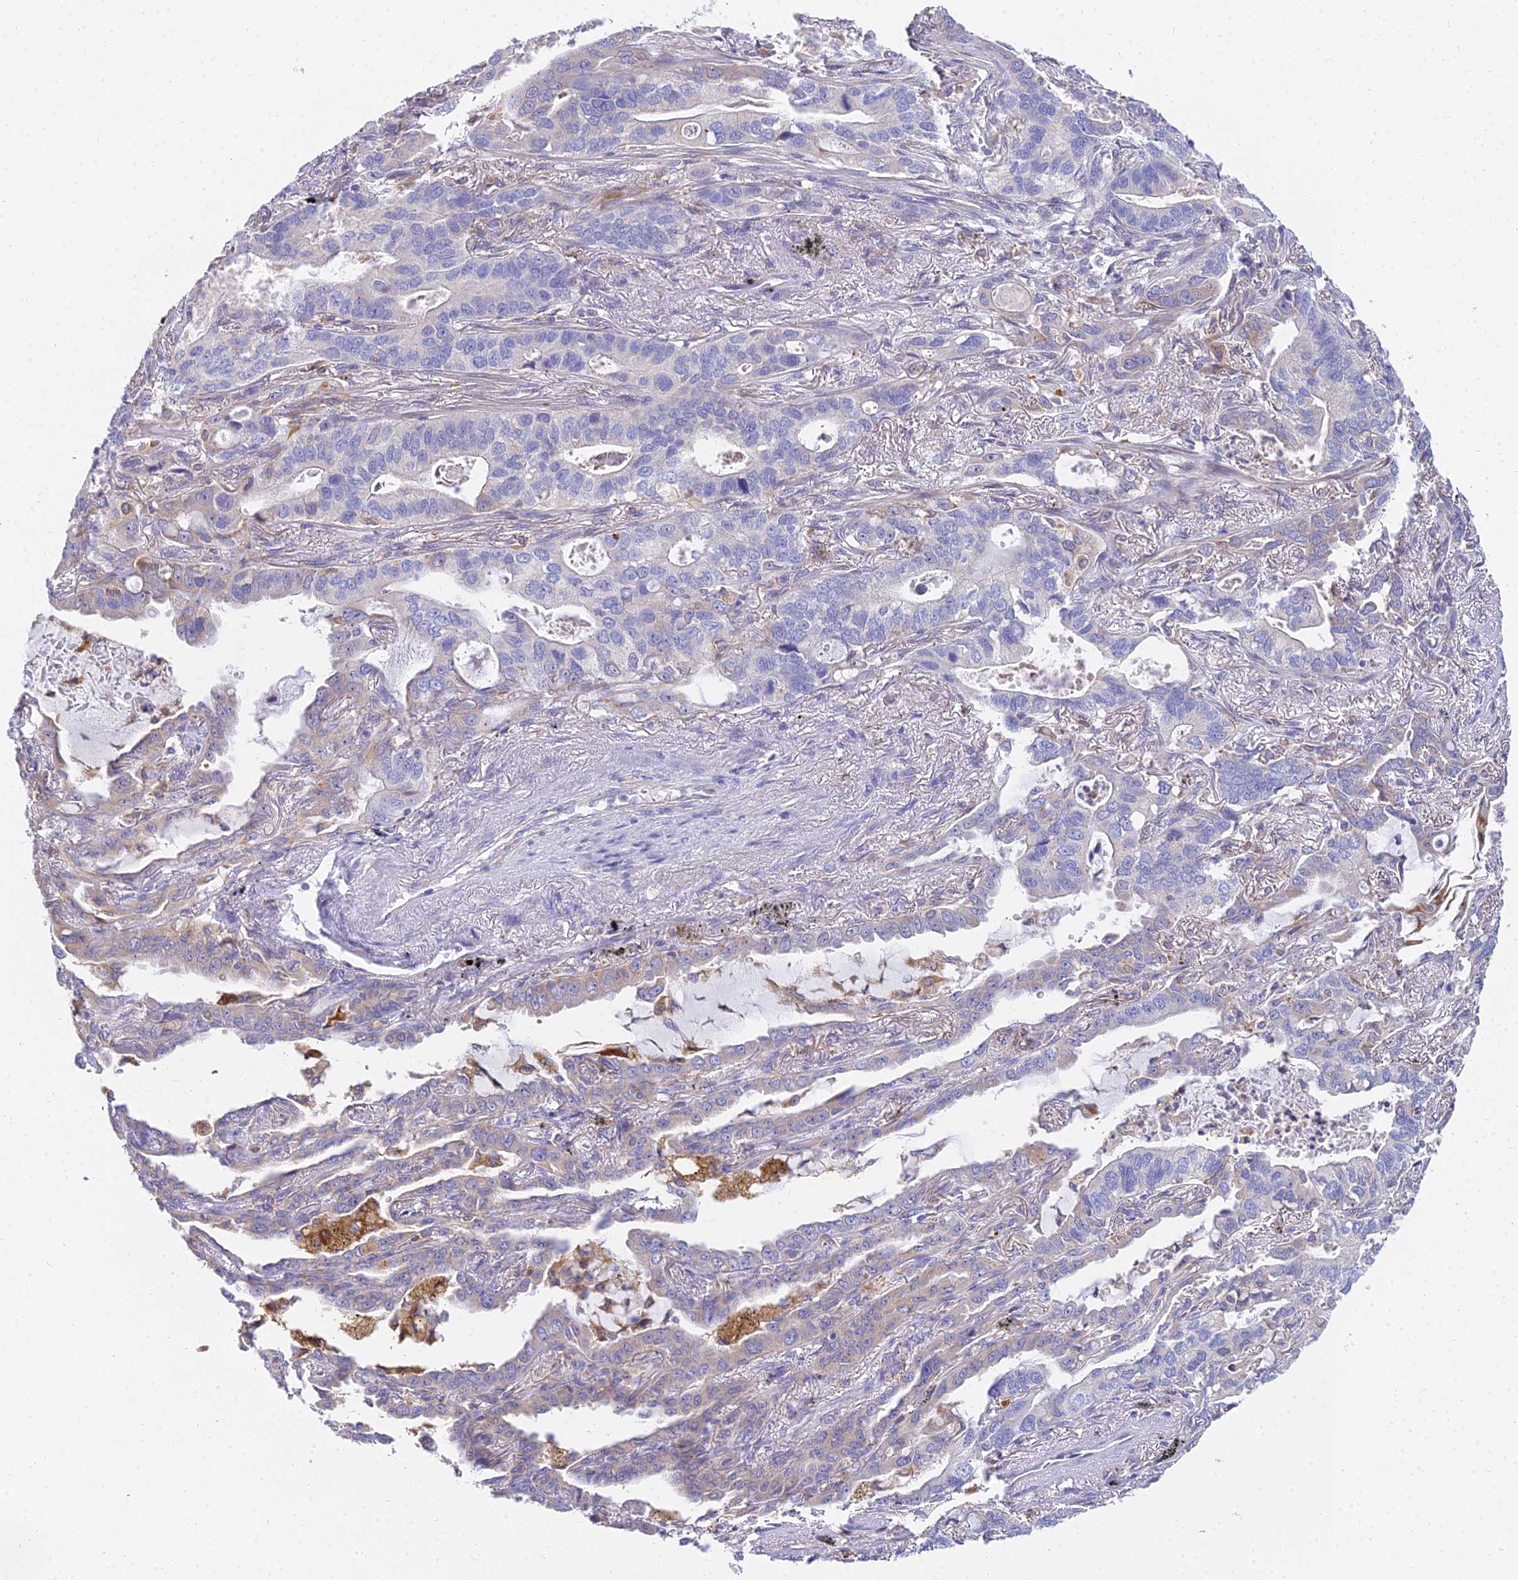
{"staining": {"intensity": "weak", "quantity": "25%-75%", "location": "cytoplasmic/membranous"}, "tissue": "lung cancer", "cell_type": "Tumor cells", "image_type": "cancer", "snomed": [{"axis": "morphology", "description": "Adenocarcinoma, NOS"}, {"axis": "topography", "description": "Lung"}], "caption": "Immunohistochemistry (IHC) photomicrograph of neoplastic tissue: human adenocarcinoma (lung) stained using immunohistochemistry (IHC) demonstrates low levels of weak protein expression localized specifically in the cytoplasmic/membranous of tumor cells, appearing as a cytoplasmic/membranous brown color.", "gene": "ARL8B", "patient": {"sex": "male", "age": 67}}